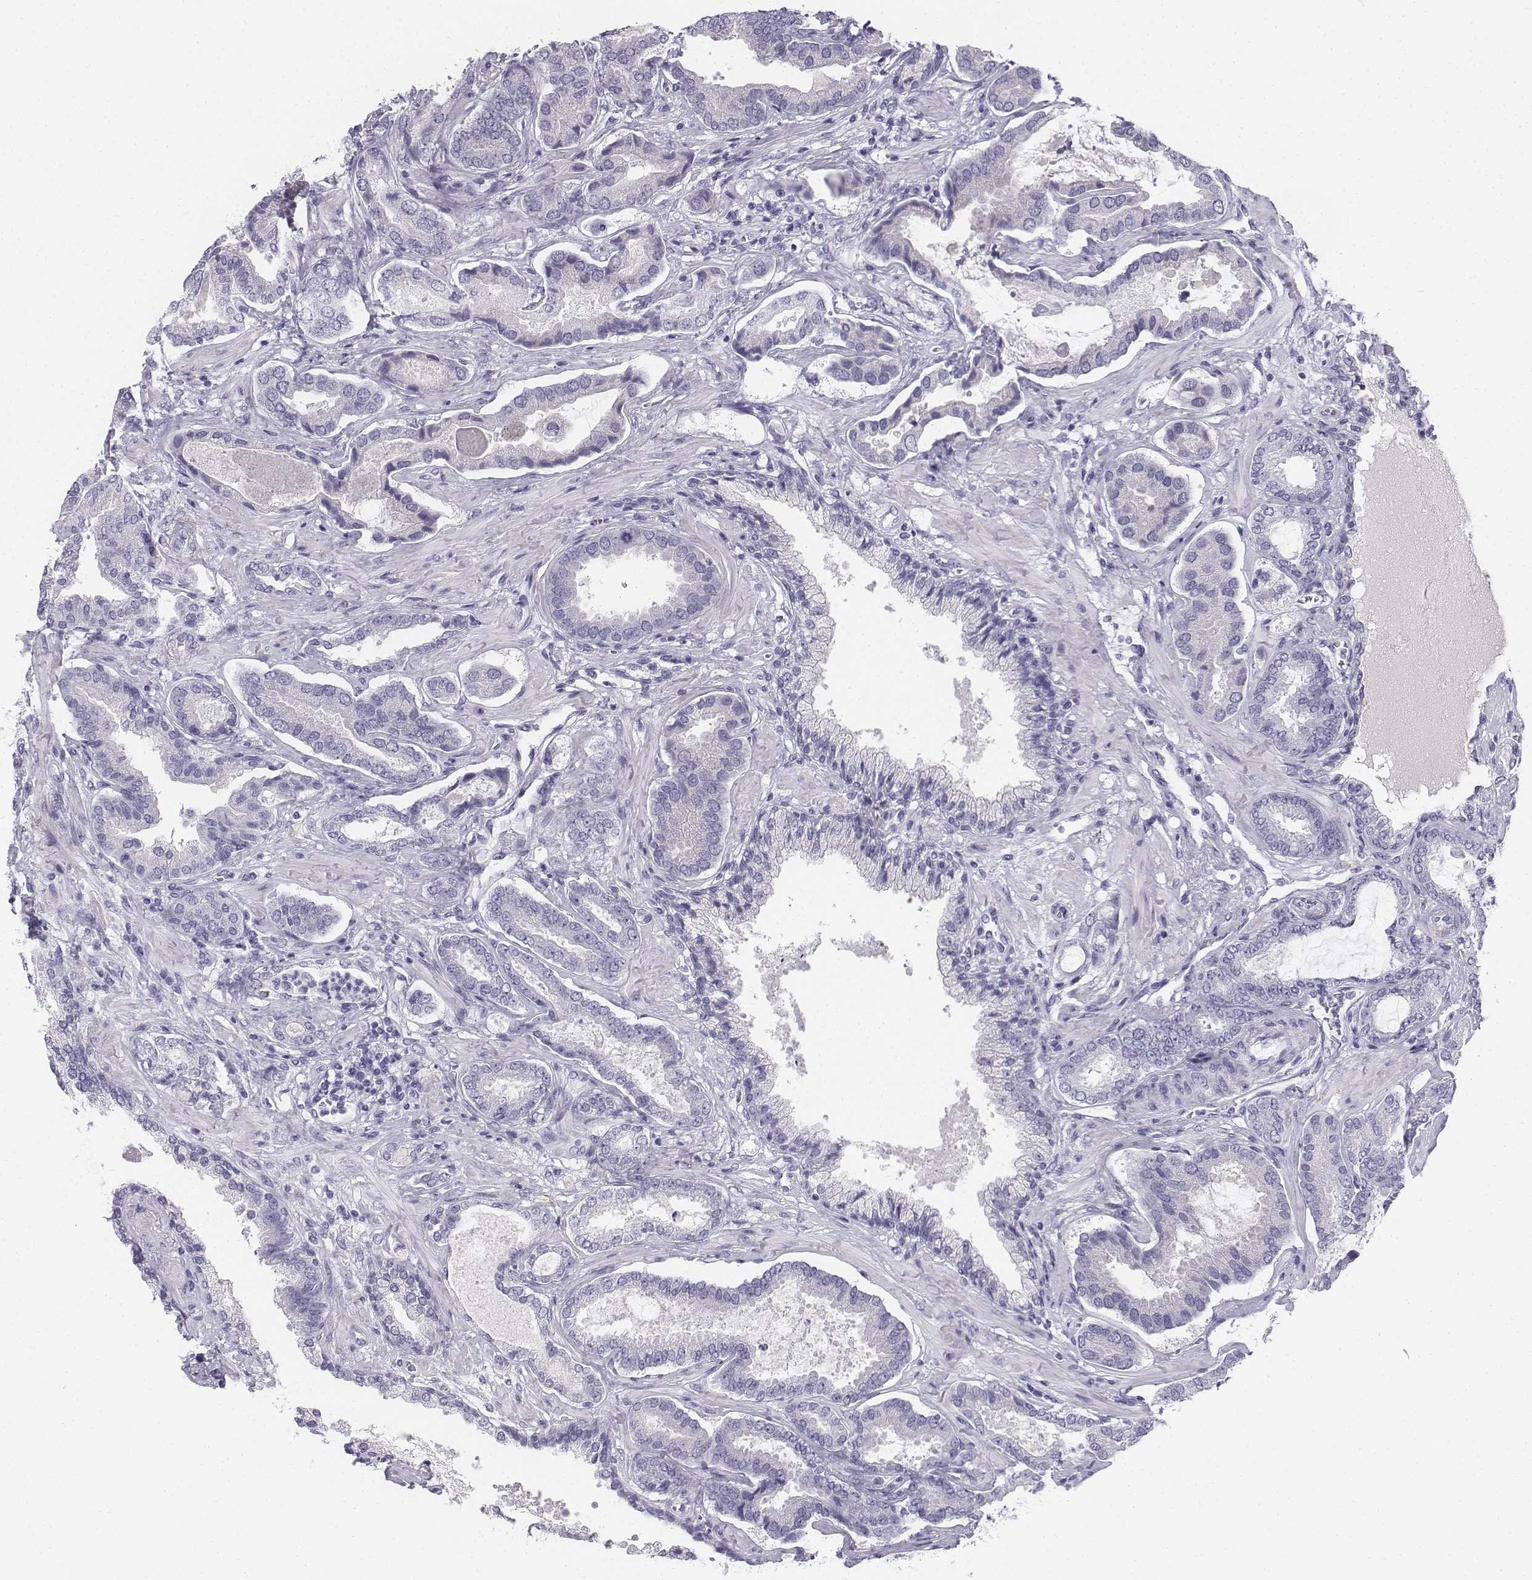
{"staining": {"intensity": "negative", "quantity": "none", "location": "none"}, "tissue": "prostate cancer", "cell_type": "Tumor cells", "image_type": "cancer", "snomed": [{"axis": "morphology", "description": "Adenocarcinoma, NOS"}, {"axis": "topography", "description": "Prostate"}], "caption": "This is an immunohistochemistry image of human prostate cancer. There is no staining in tumor cells.", "gene": "TH", "patient": {"sex": "male", "age": 64}}